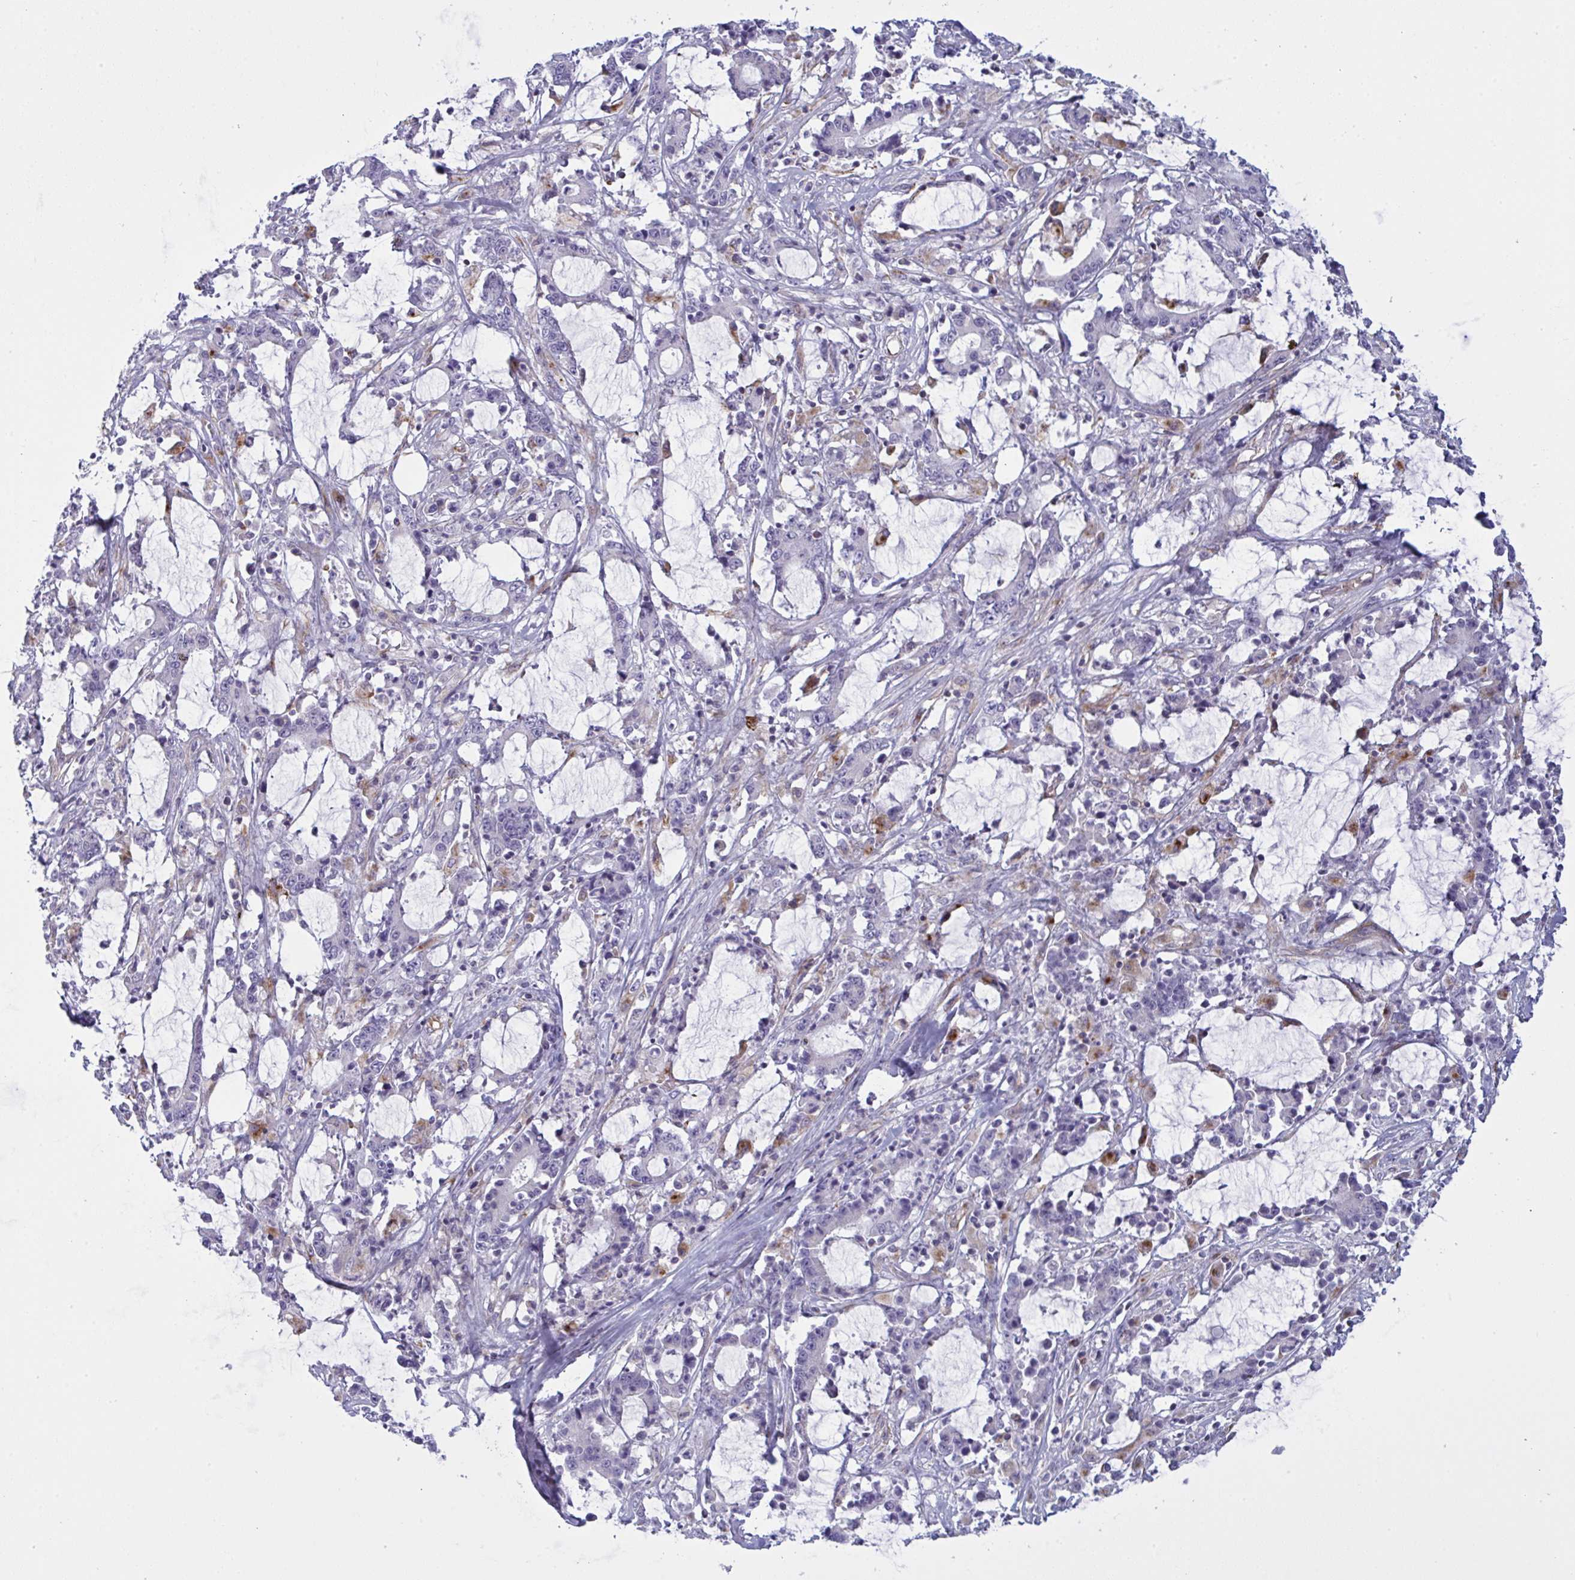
{"staining": {"intensity": "negative", "quantity": "none", "location": "none"}, "tissue": "stomach cancer", "cell_type": "Tumor cells", "image_type": "cancer", "snomed": [{"axis": "morphology", "description": "Adenocarcinoma, NOS"}, {"axis": "topography", "description": "Stomach, upper"}], "caption": "An image of stomach cancer stained for a protein exhibits no brown staining in tumor cells. (DAB (3,3'-diaminobenzidine) IHC, high magnification).", "gene": "DCBLD1", "patient": {"sex": "male", "age": 68}}